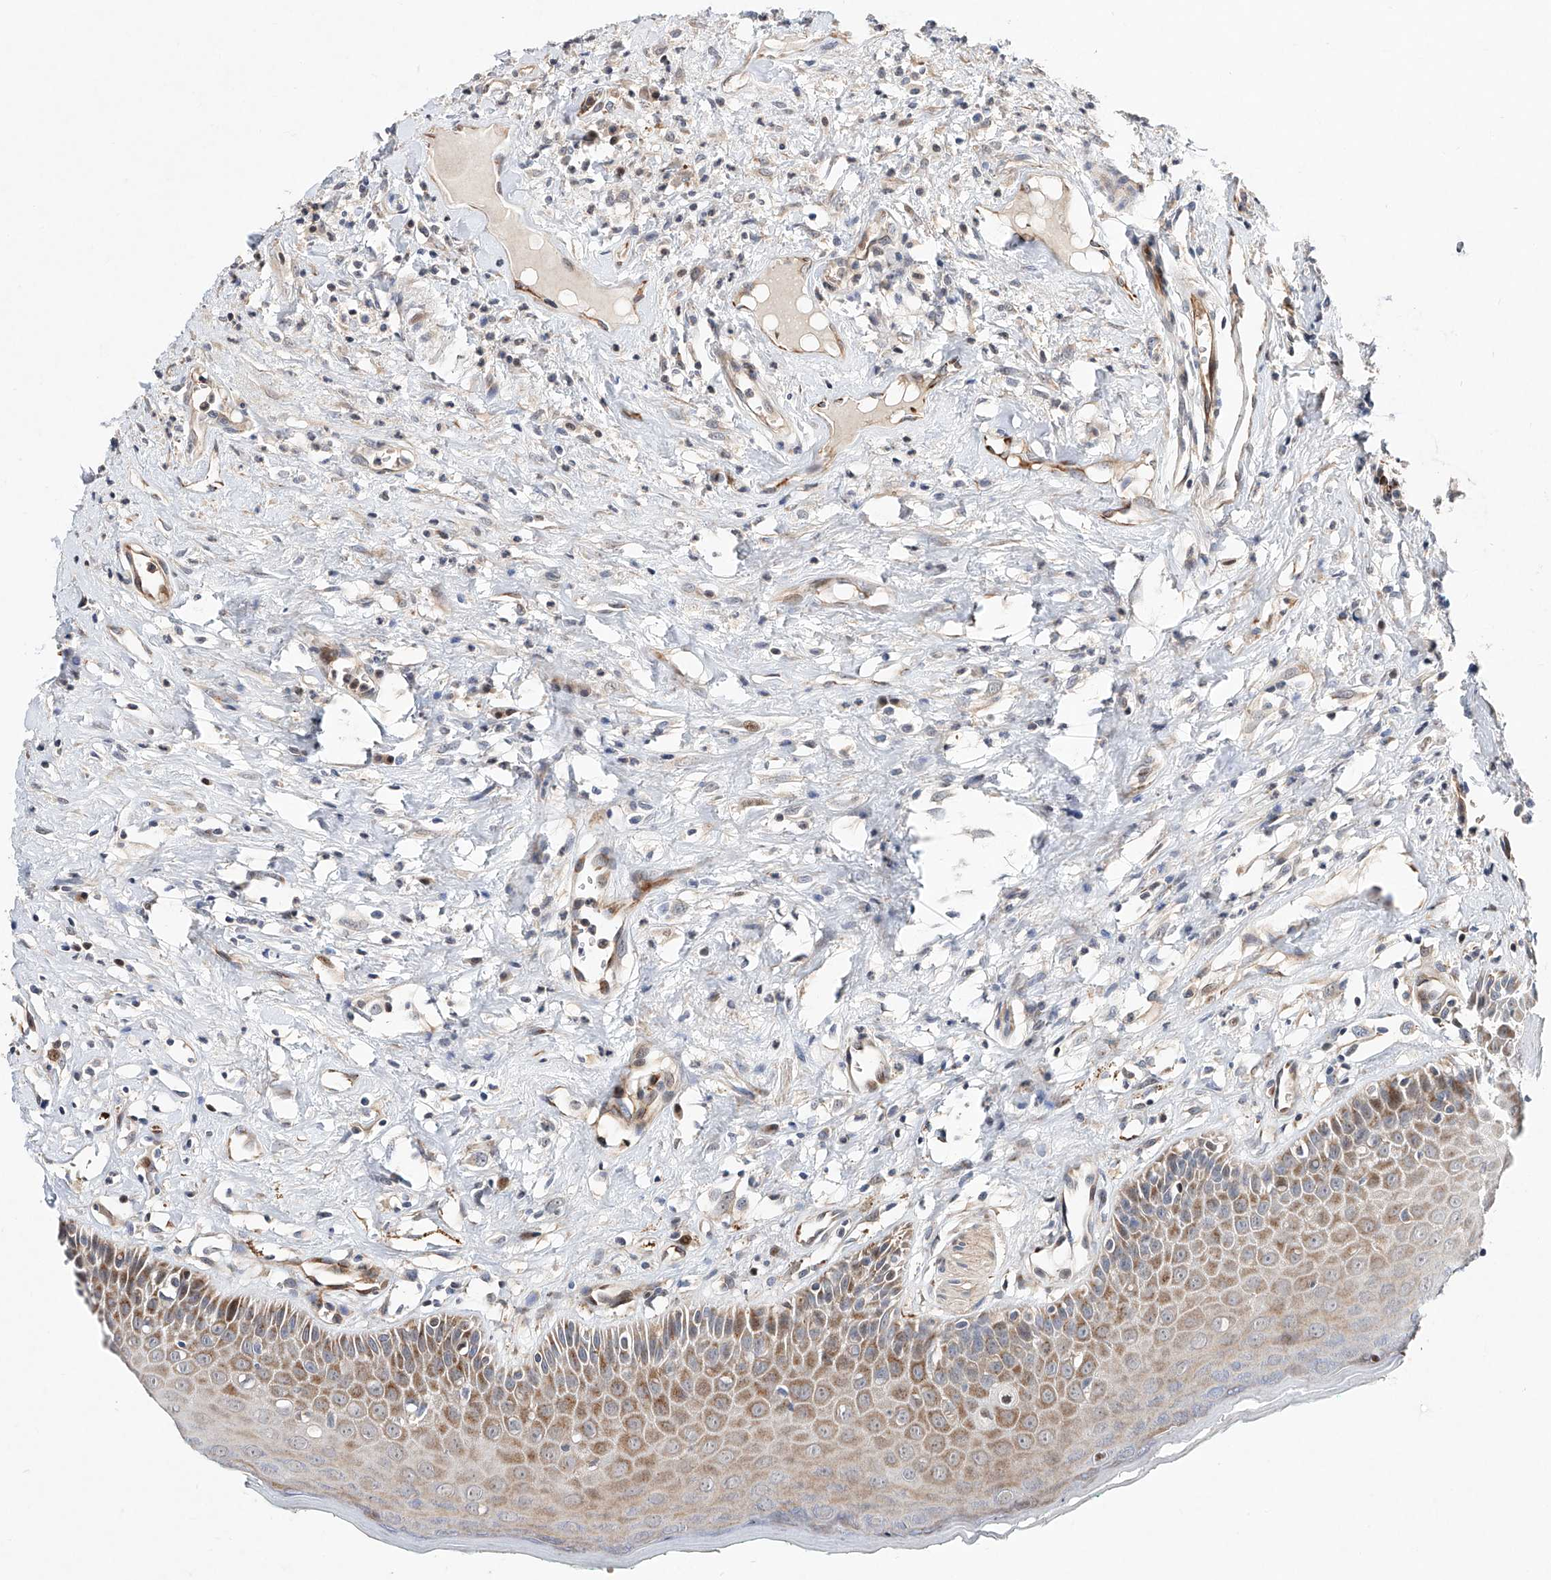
{"staining": {"intensity": "moderate", "quantity": ">75%", "location": "cytoplasmic/membranous,nuclear"}, "tissue": "oral mucosa", "cell_type": "Squamous epithelial cells", "image_type": "normal", "snomed": [{"axis": "morphology", "description": "Normal tissue, NOS"}, {"axis": "topography", "description": "Oral tissue"}], "caption": "A micrograph of human oral mucosa stained for a protein reveals moderate cytoplasmic/membranous,nuclear brown staining in squamous epithelial cells.", "gene": "FUCA2", "patient": {"sex": "female", "age": 70}}